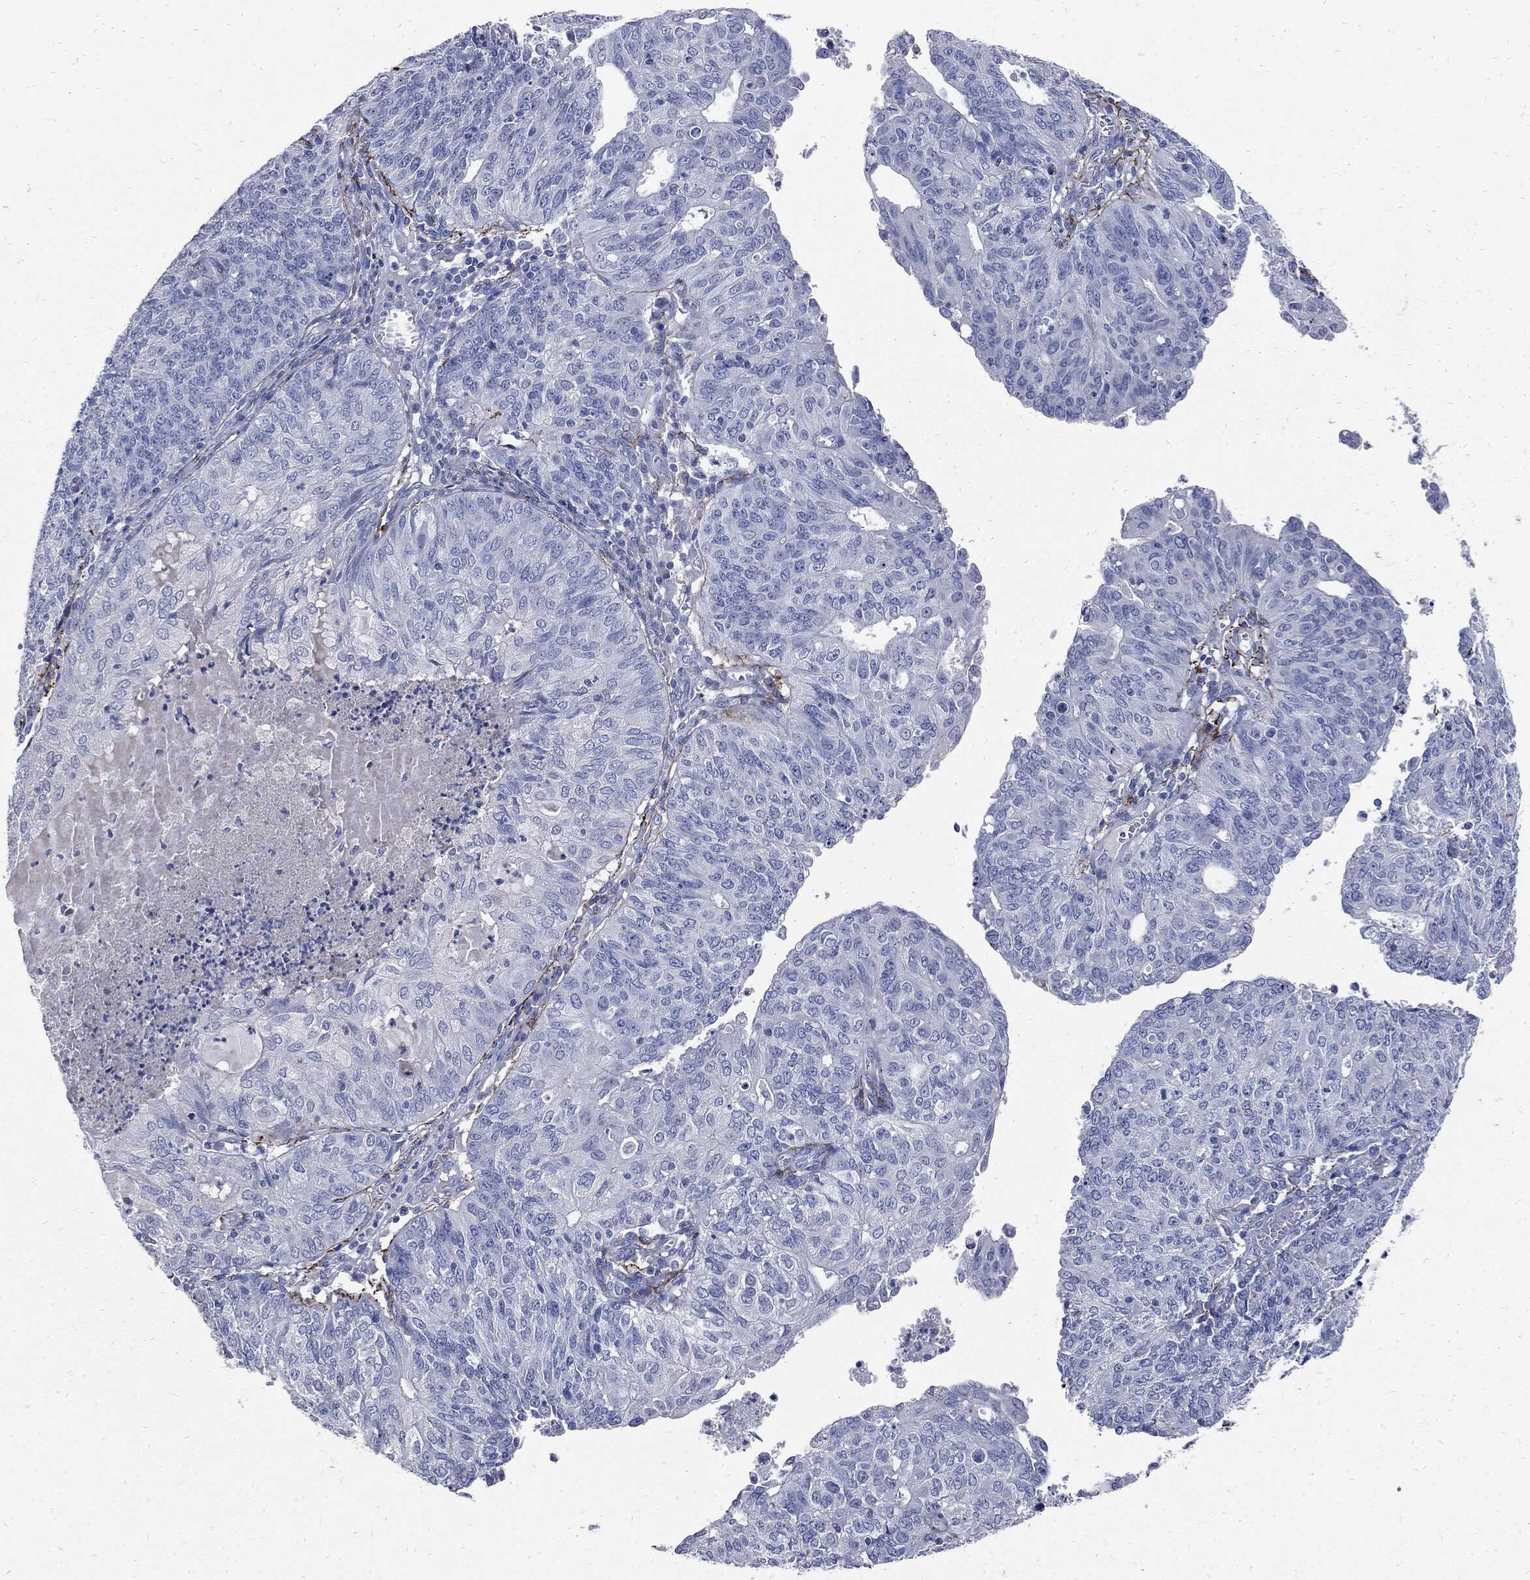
{"staining": {"intensity": "negative", "quantity": "none", "location": "none"}, "tissue": "endometrial cancer", "cell_type": "Tumor cells", "image_type": "cancer", "snomed": [{"axis": "morphology", "description": "Adenocarcinoma, NOS"}, {"axis": "topography", "description": "Endometrium"}], "caption": "Micrograph shows no protein positivity in tumor cells of endometrial cancer tissue. (IHC, brightfield microscopy, high magnification).", "gene": "FBN1", "patient": {"sex": "female", "age": 82}}